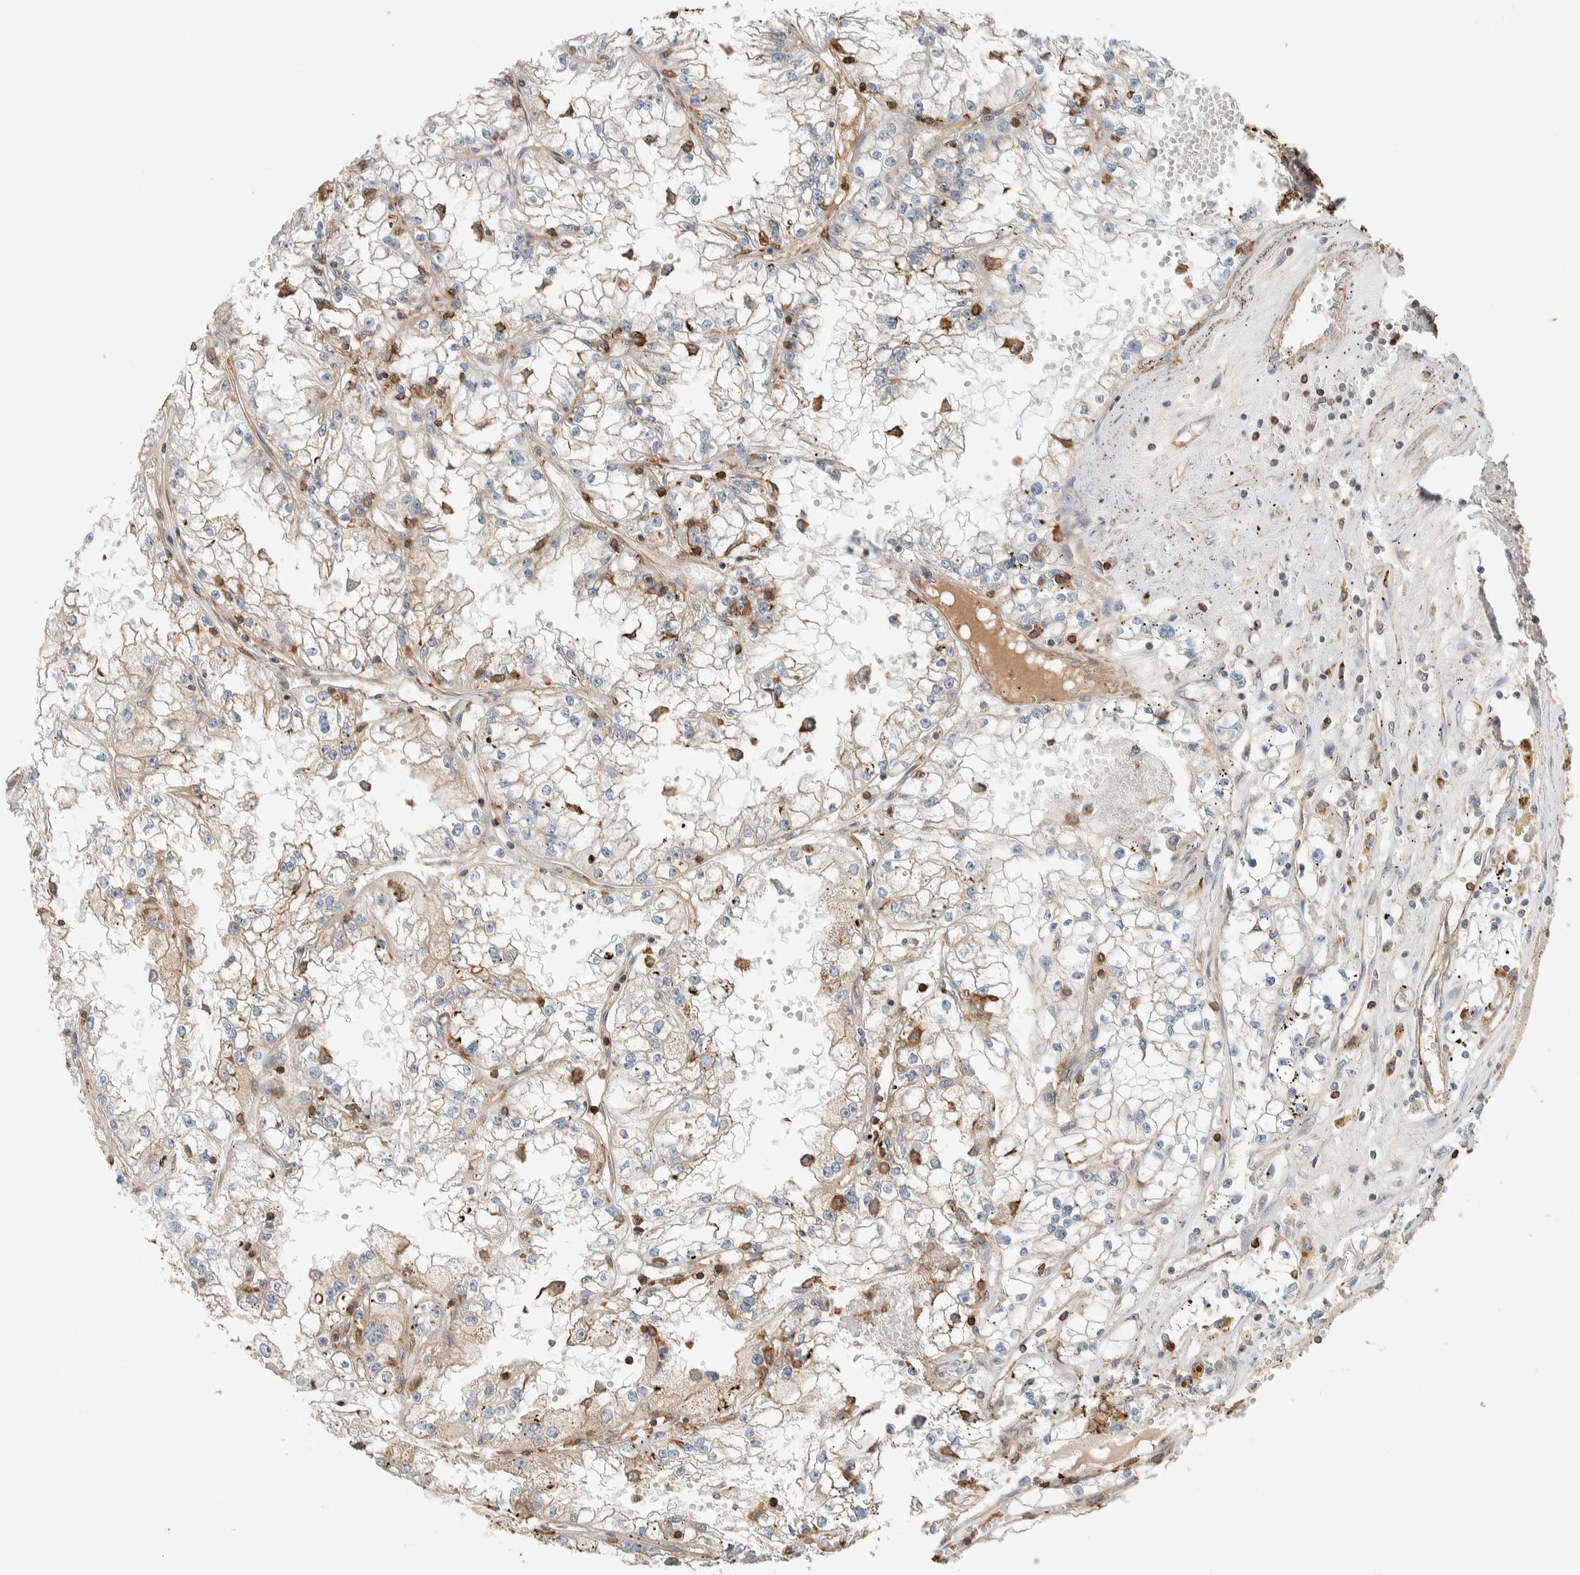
{"staining": {"intensity": "weak", "quantity": "25%-75%", "location": "cytoplasmic/membranous"}, "tissue": "renal cancer", "cell_type": "Tumor cells", "image_type": "cancer", "snomed": [{"axis": "morphology", "description": "Adenocarcinoma, NOS"}, {"axis": "topography", "description": "Kidney"}], "caption": "IHC image of renal cancer (adenocarcinoma) stained for a protein (brown), which exhibits low levels of weak cytoplasmic/membranous expression in approximately 25%-75% of tumor cells.", "gene": "CTBP2", "patient": {"sex": "male", "age": 56}}